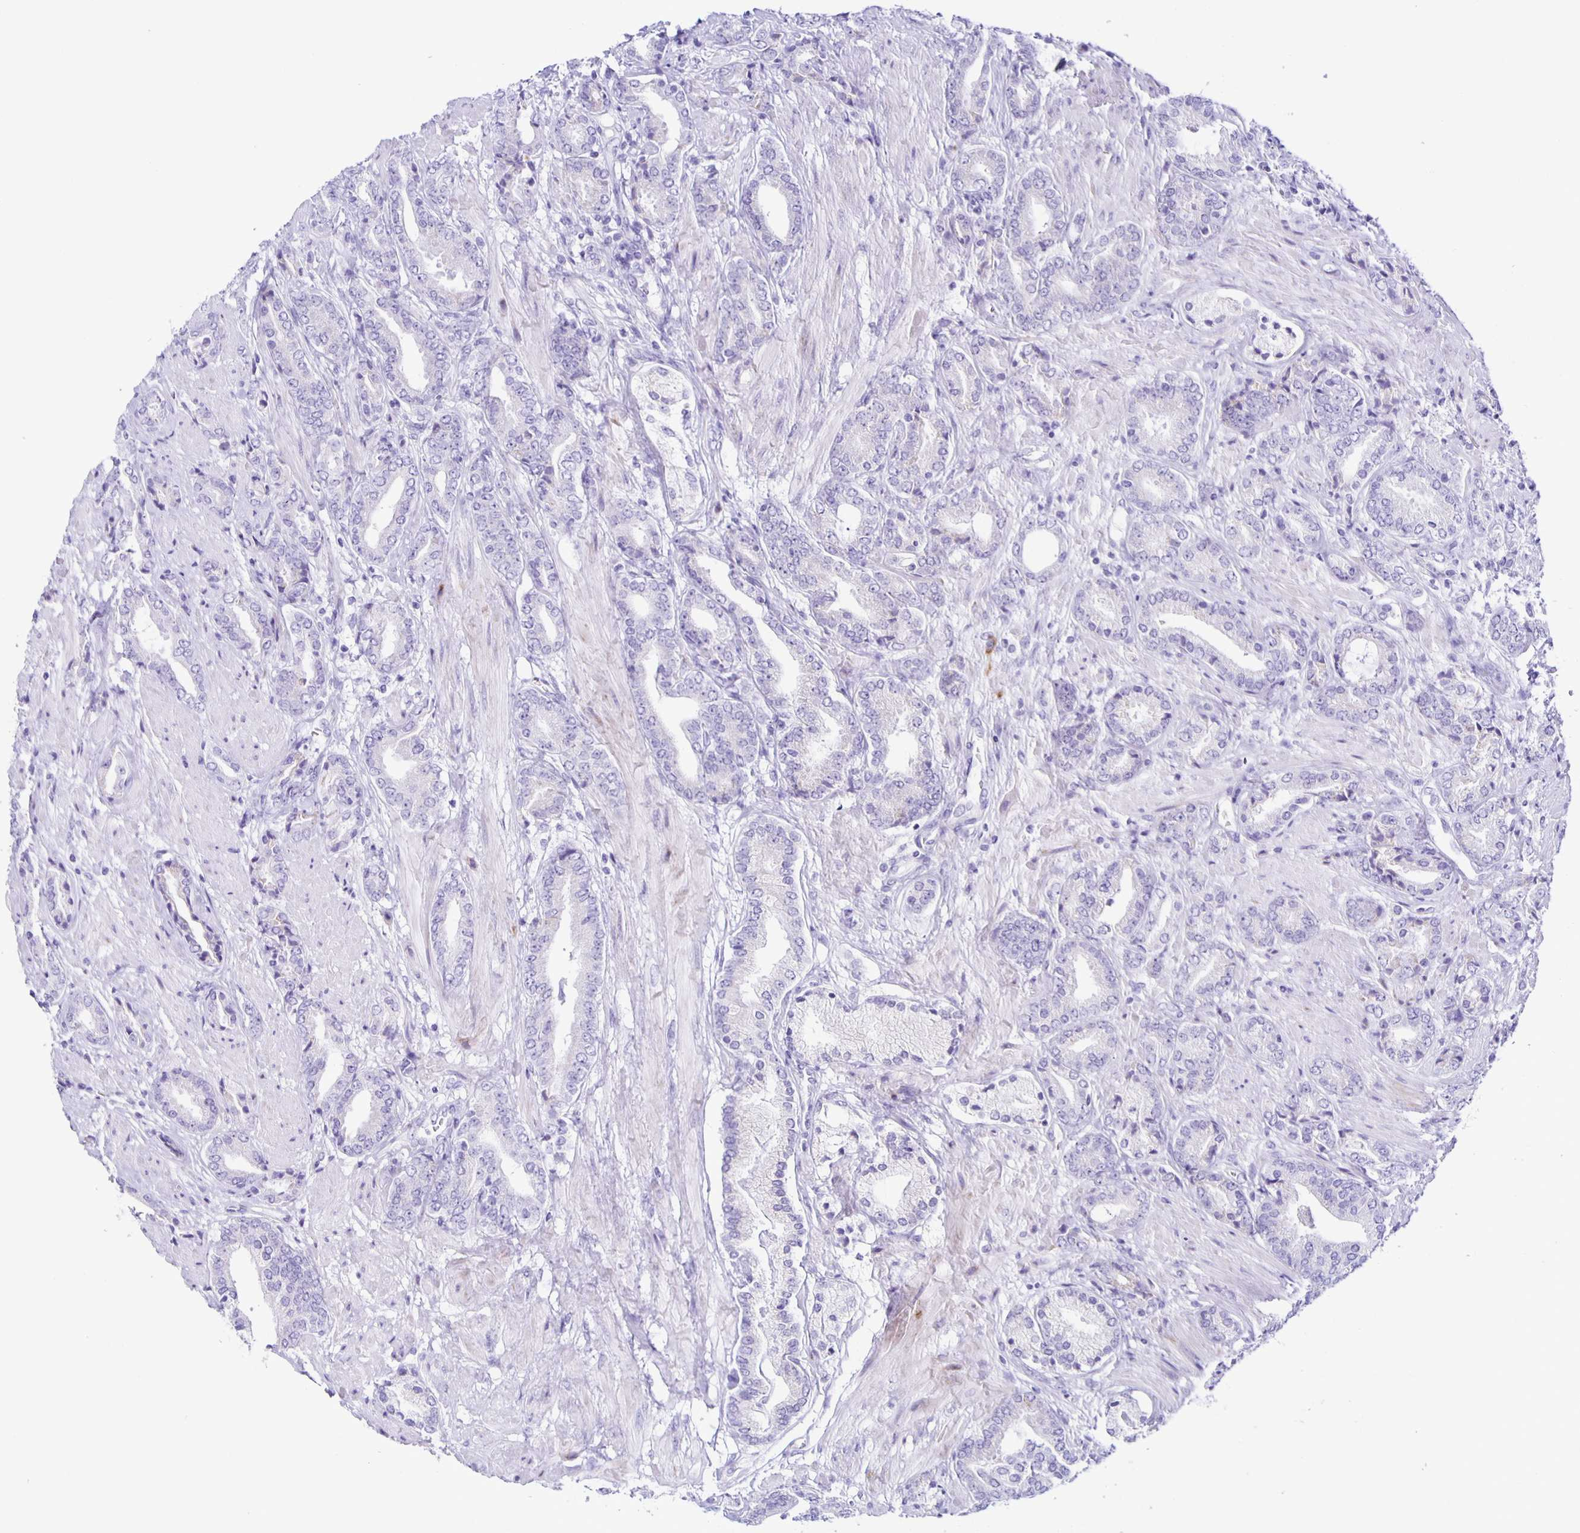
{"staining": {"intensity": "negative", "quantity": "none", "location": "none"}, "tissue": "prostate cancer", "cell_type": "Tumor cells", "image_type": "cancer", "snomed": [{"axis": "morphology", "description": "Adenocarcinoma, High grade"}, {"axis": "topography", "description": "Prostate"}], "caption": "Tumor cells show no significant expression in prostate adenocarcinoma (high-grade).", "gene": "AQP6", "patient": {"sex": "male", "age": 56}}